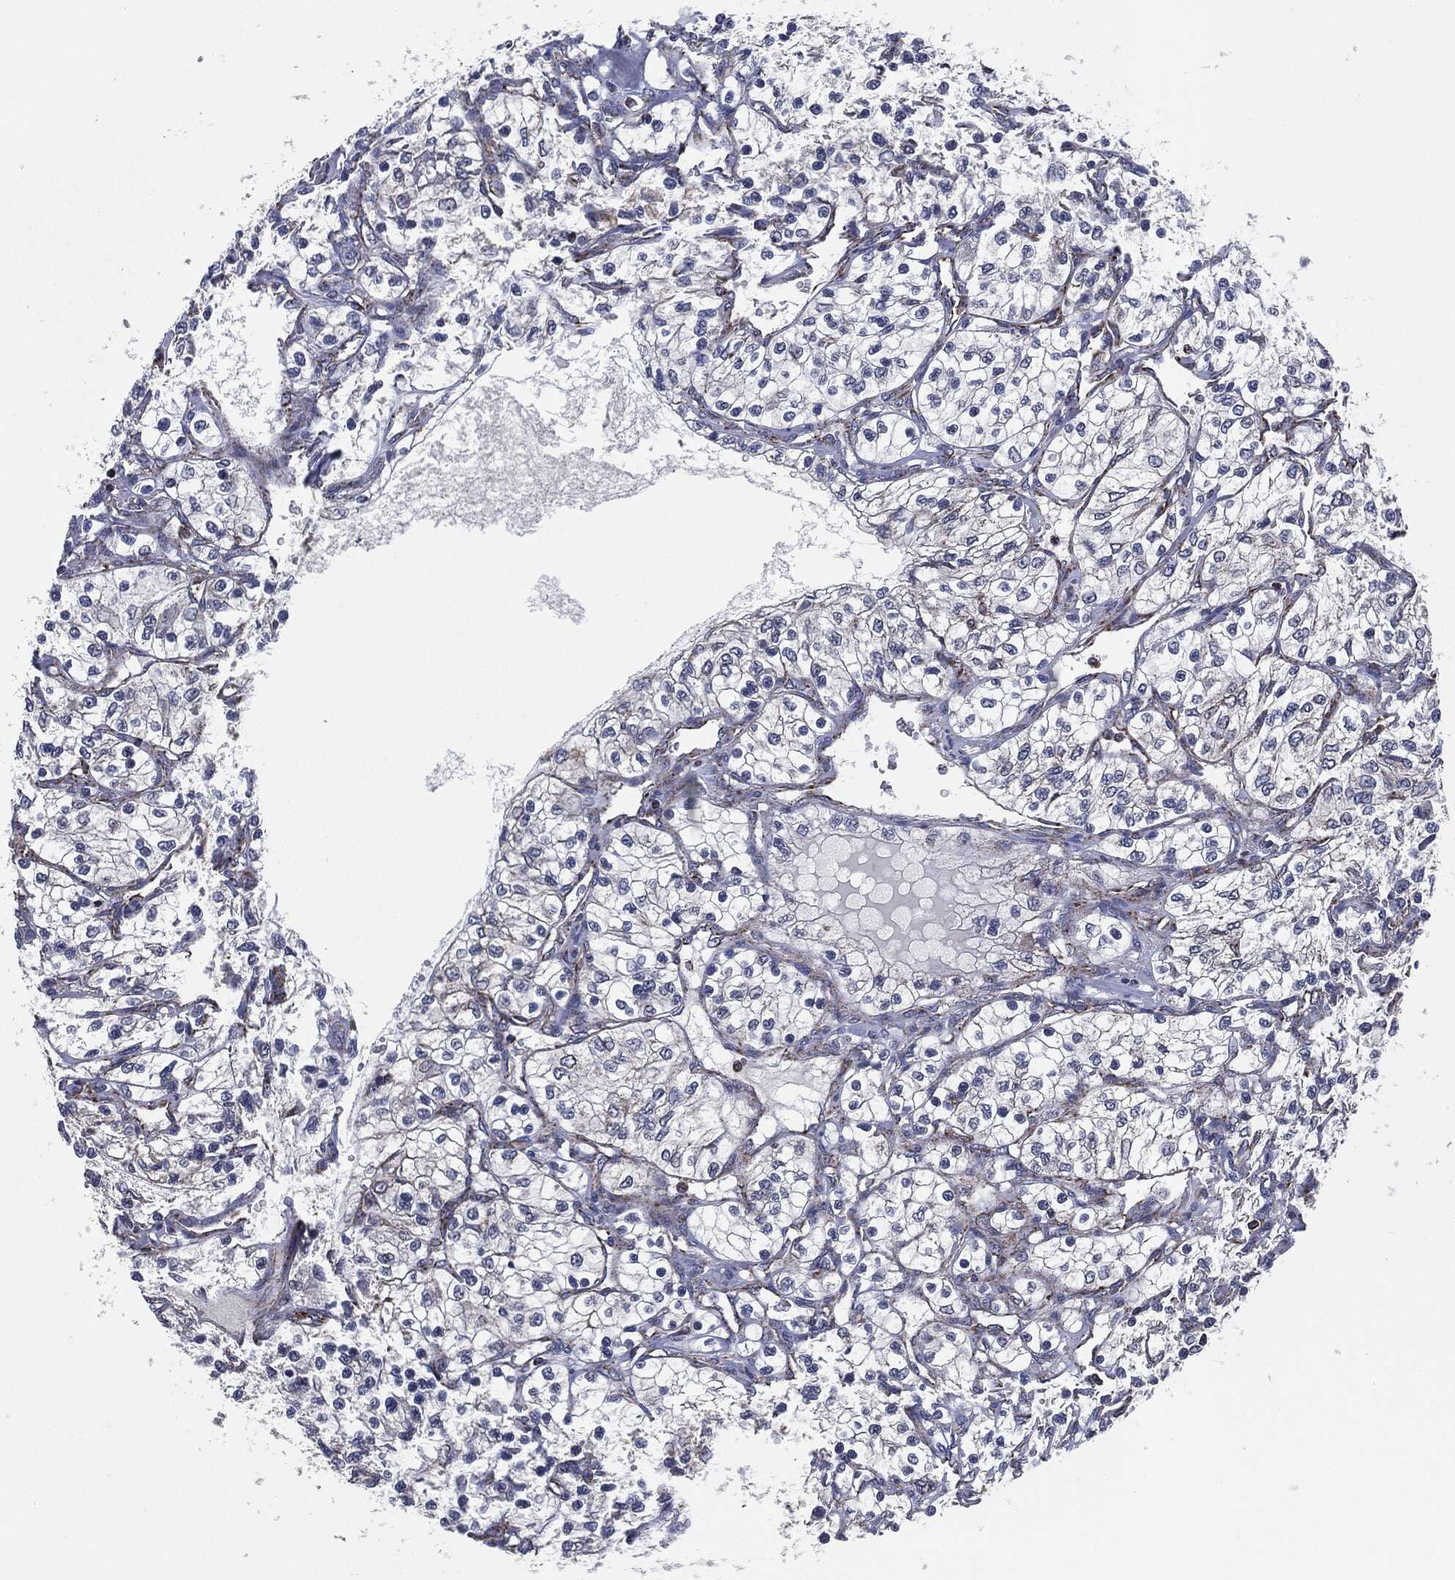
{"staining": {"intensity": "negative", "quantity": "none", "location": "none"}, "tissue": "renal cancer", "cell_type": "Tumor cells", "image_type": "cancer", "snomed": [{"axis": "morphology", "description": "Adenocarcinoma, NOS"}, {"axis": "topography", "description": "Kidney"}], "caption": "Immunohistochemical staining of renal adenocarcinoma displays no significant expression in tumor cells.", "gene": "NDUFV2", "patient": {"sex": "female", "age": 69}}